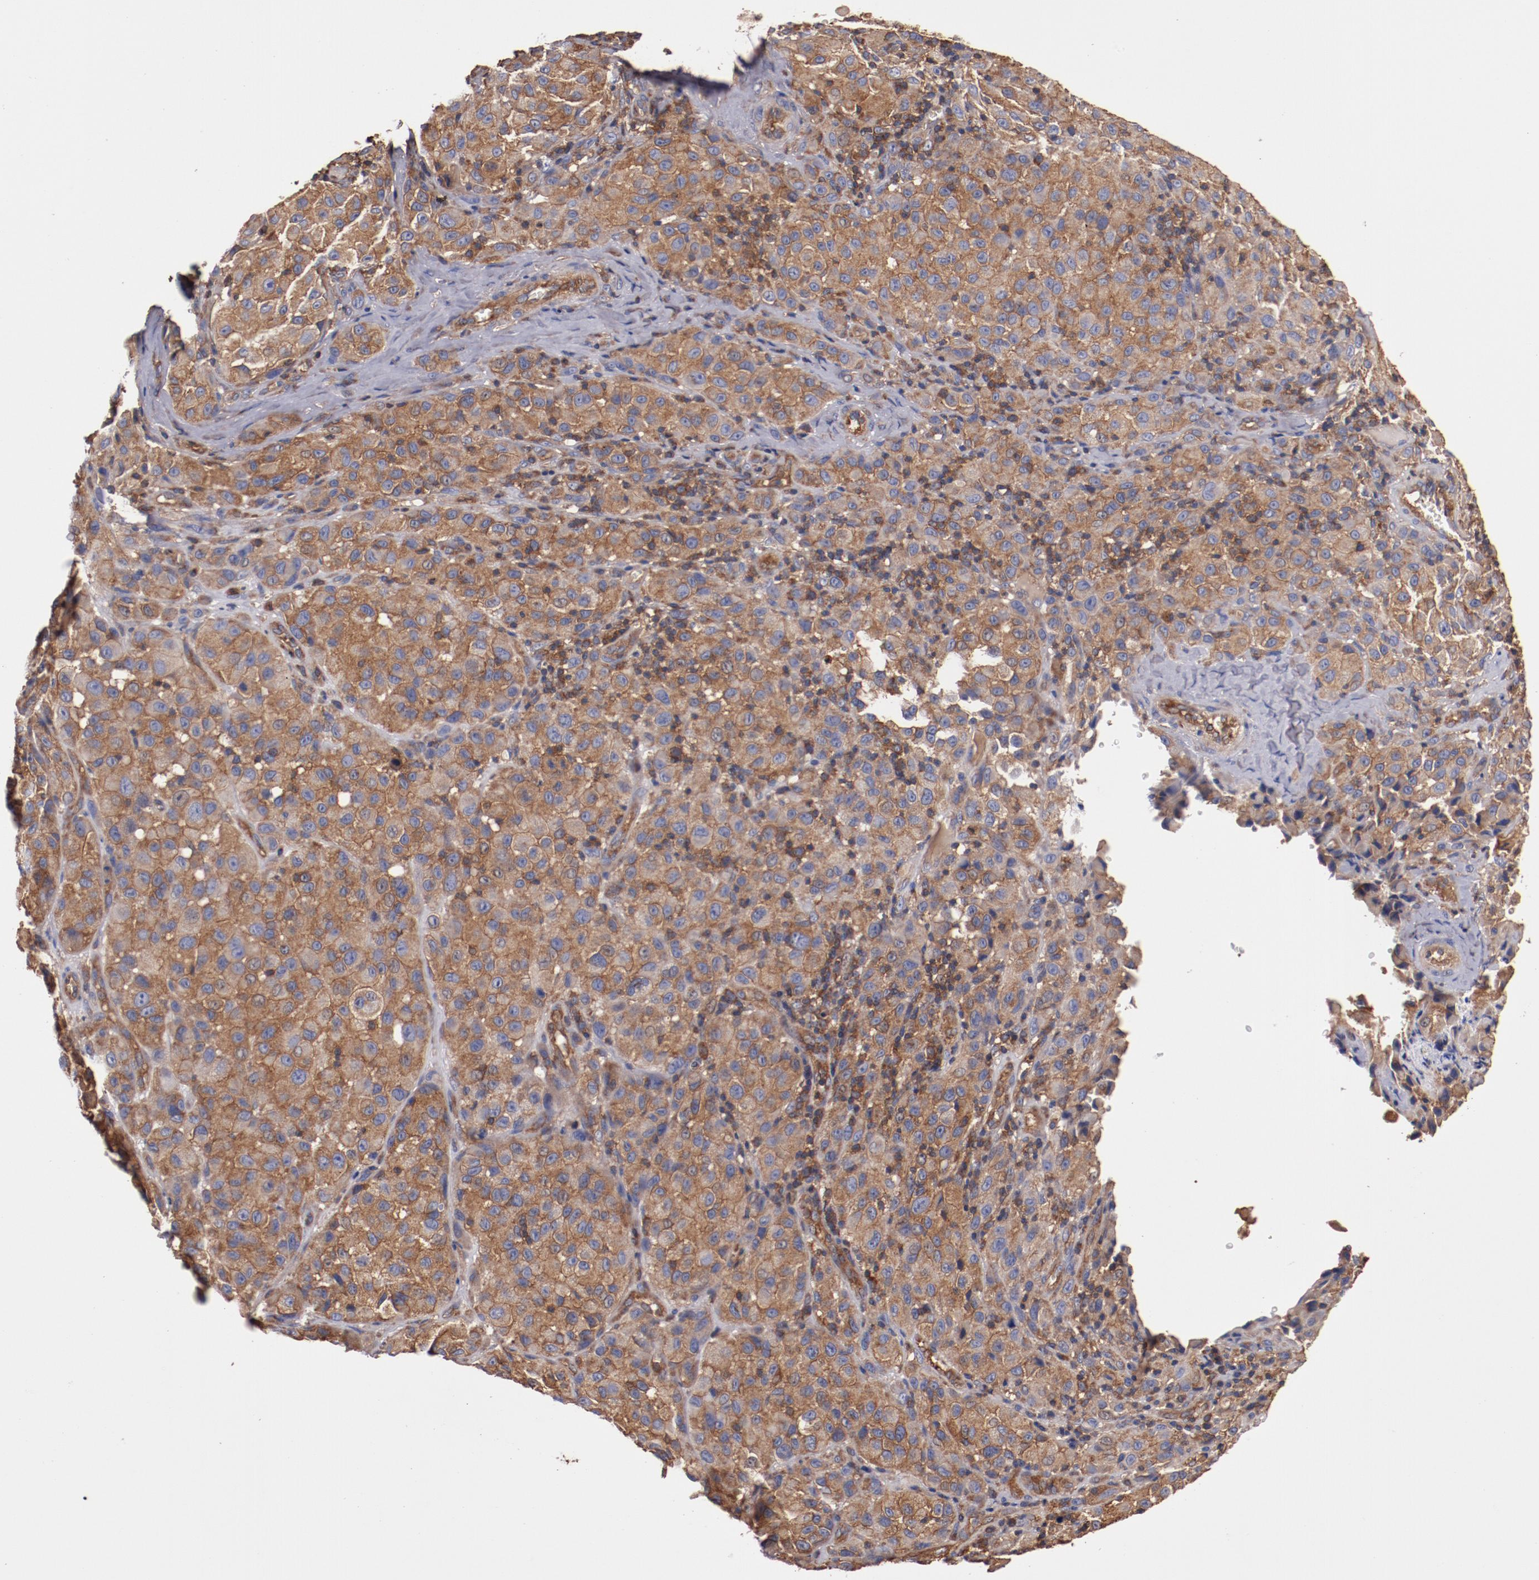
{"staining": {"intensity": "strong", "quantity": ">75%", "location": "cytoplasmic/membranous"}, "tissue": "melanoma", "cell_type": "Tumor cells", "image_type": "cancer", "snomed": [{"axis": "morphology", "description": "Malignant melanoma, NOS"}, {"axis": "topography", "description": "Skin"}], "caption": "This image exhibits immunohistochemistry staining of melanoma, with high strong cytoplasmic/membranous staining in approximately >75% of tumor cells.", "gene": "TMOD3", "patient": {"sex": "female", "age": 21}}